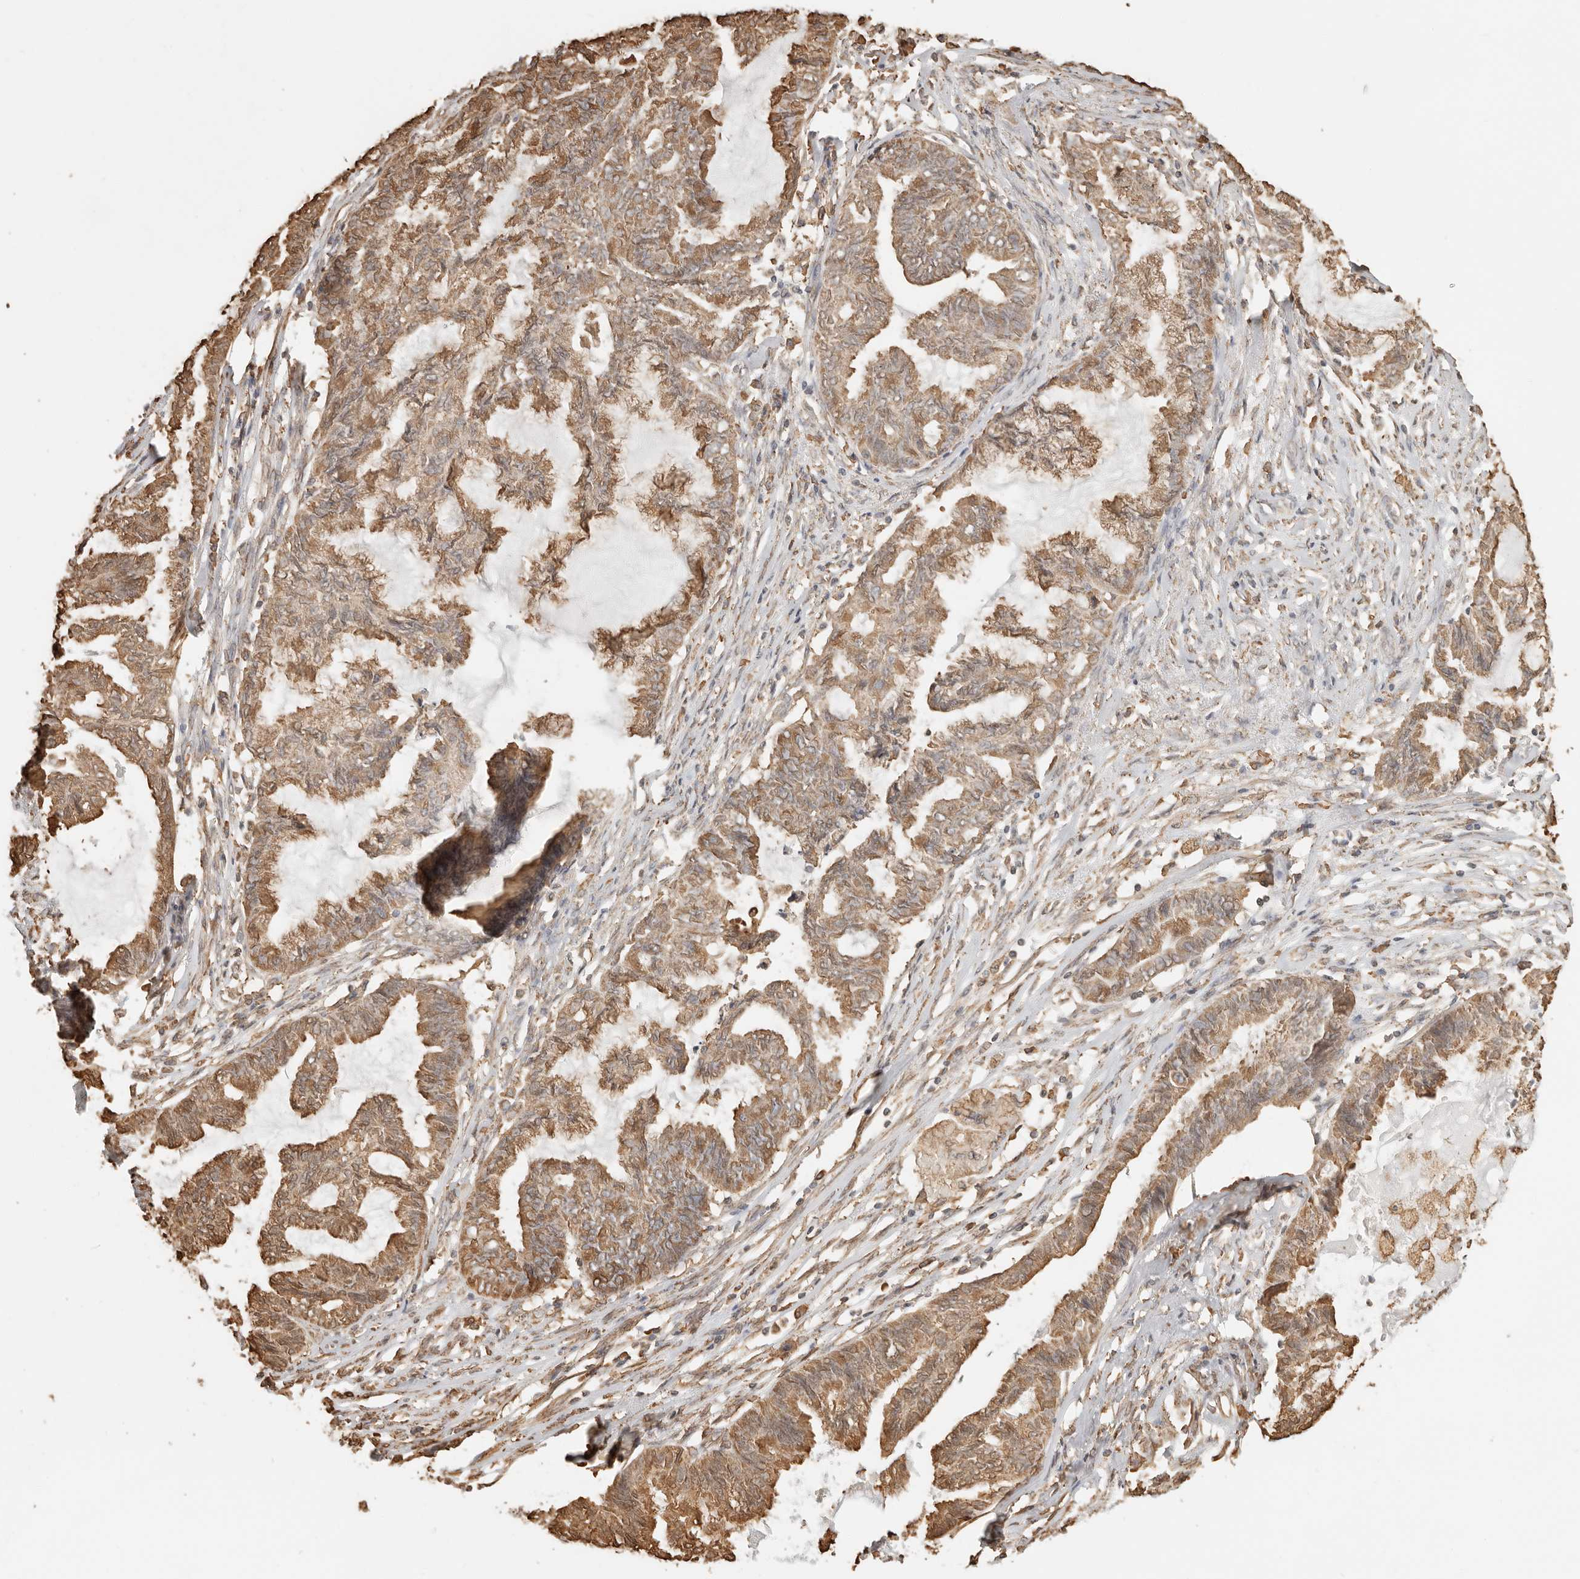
{"staining": {"intensity": "moderate", "quantity": ">75%", "location": "cytoplasmic/membranous"}, "tissue": "endometrial cancer", "cell_type": "Tumor cells", "image_type": "cancer", "snomed": [{"axis": "morphology", "description": "Adenocarcinoma, NOS"}, {"axis": "topography", "description": "Endometrium"}], "caption": "Tumor cells display medium levels of moderate cytoplasmic/membranous staining in approximately >75% of cells in human adenocarcinoma (endometrial).", "gene": "ARHGEF10L", "patient": {"sex": "female", "age": 86}}